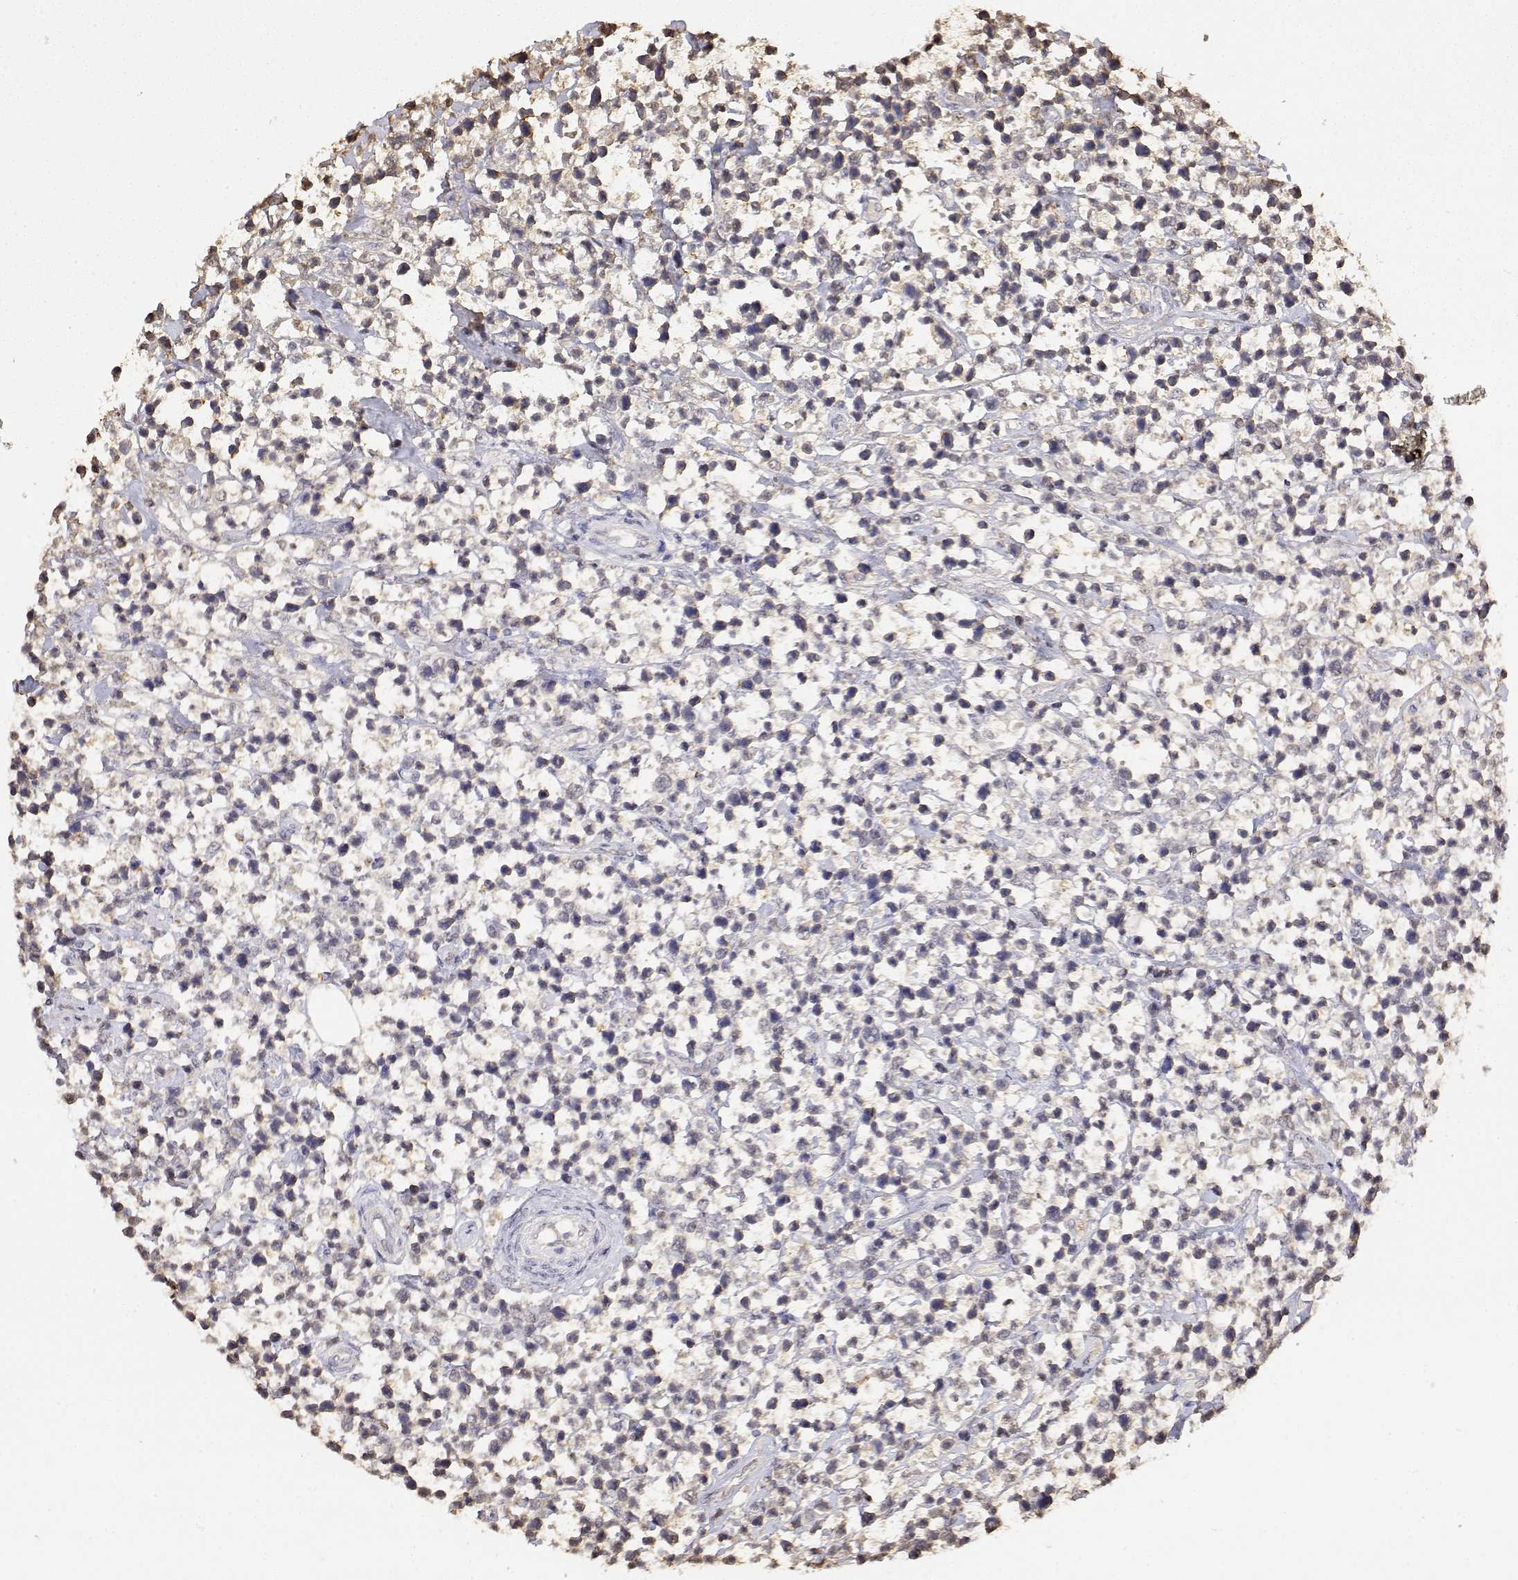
{"staining": {"intensity": "negative", "quantity": "none", "location": "none"}, "tissue": "lymphoma", "cell_type": "Tumor cells", "image_type": "cancer", "snomed": [{"axis": "morphology", "description": "Malignant lymphoma, non-Hodgkin's type, High grade"}, {"axis": "topography", "description": "Soft tissue"}], "caption": "Malignant lymphoma, non-Hodgkin's type (high-grade) was stained to show a protein in brown. There is no significant expression in tumor cells.", "gene": "TPI1", "patient": {"sex": "female", "age": 56}}